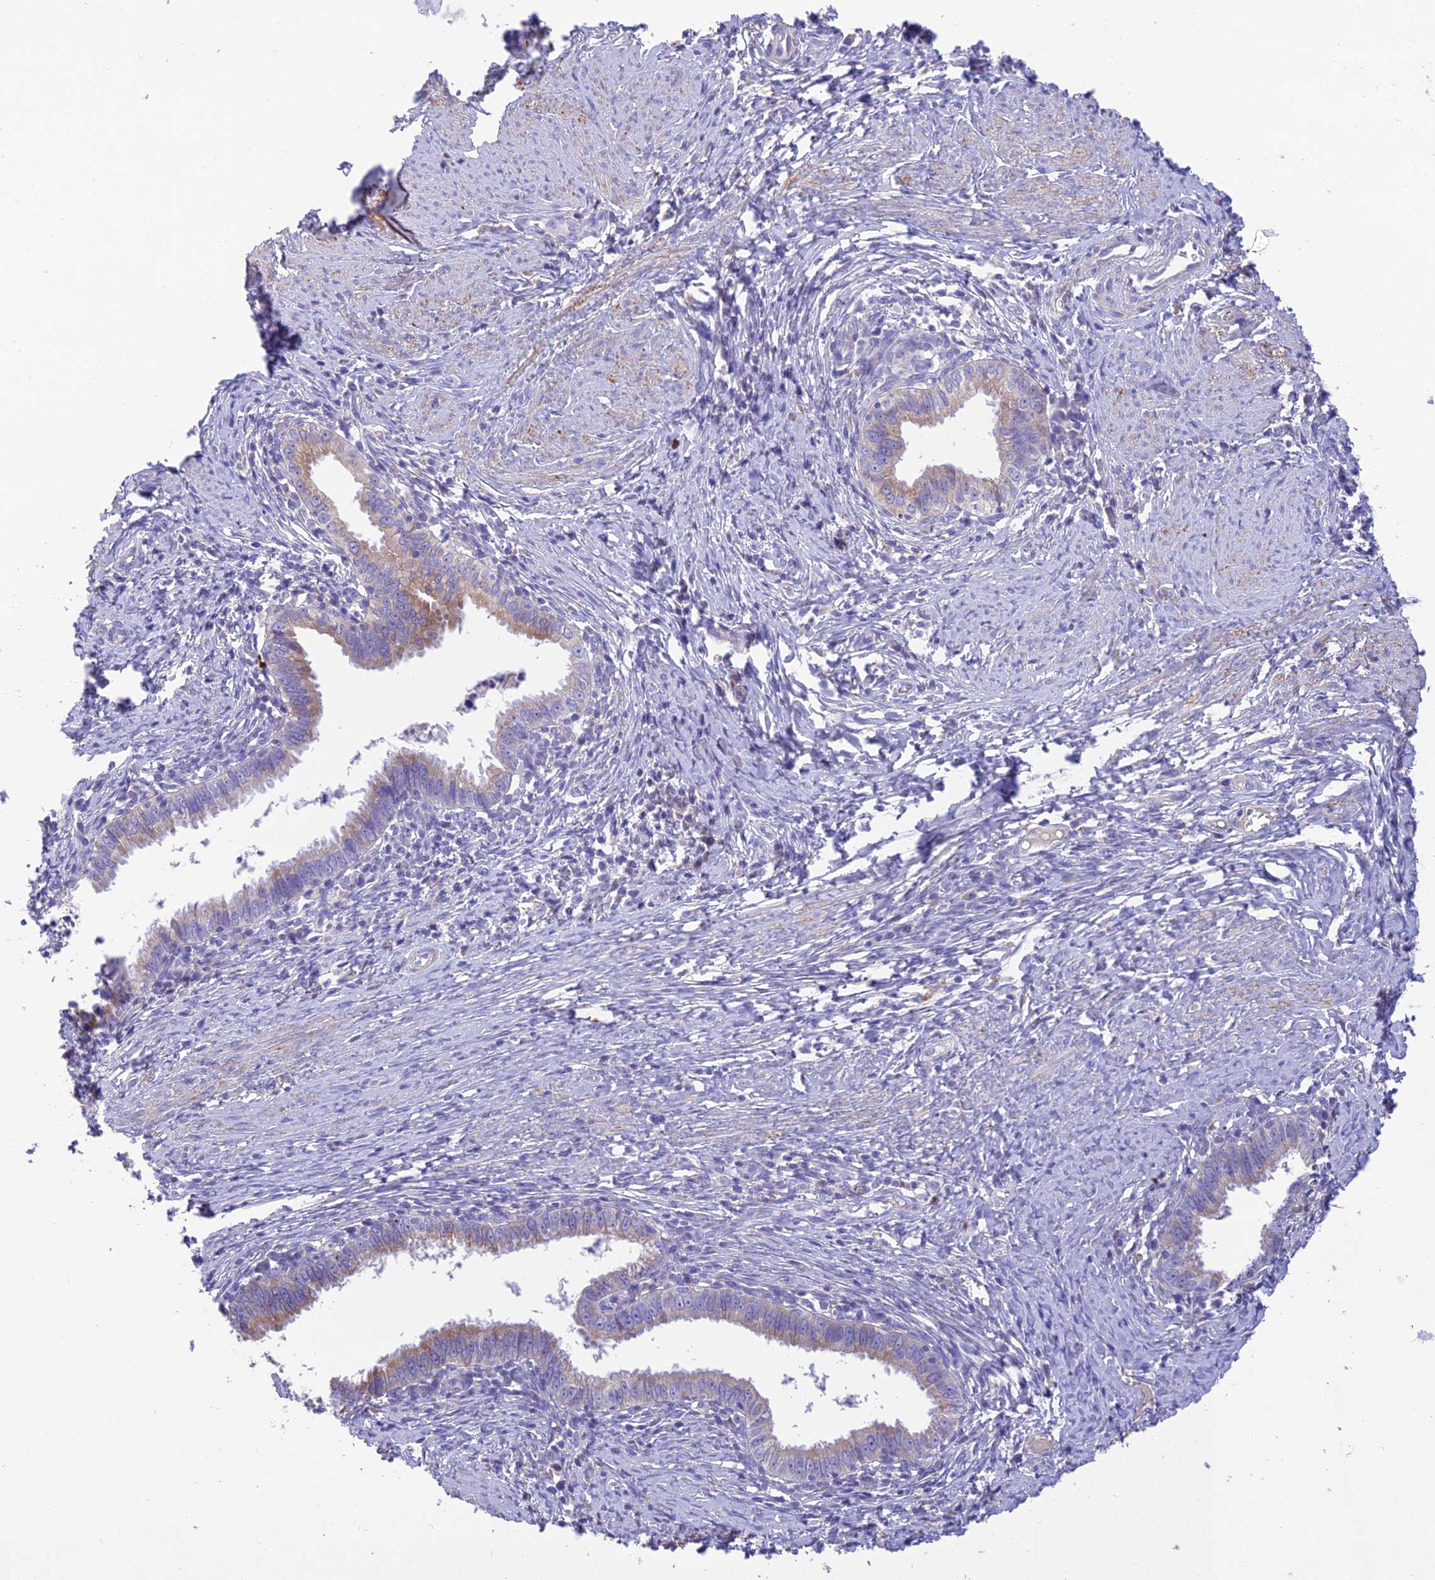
{"staining": {"intensity": "moderate", "quantity": "25%-75%", "location": "cytoplasmic/membranous"}, "tissue": "cervical cancer", "cell_type": "Tumor cells", "image_type": "cancer", "snomed": [{"axis": "morphology", "description": "Adenocarcinoma, NOS"}, {"axis": "topography", "description": "Cervix"}], "caption": "Immunohistochemical staining of cervical adenocarcinoma reveals medium levels of moderate cytoplasmic/membranous protein staining in approximately 25%-75% of tumor cells.", "gene": "HSD17B2", "patient": {"sex": "female", "age": 36}}